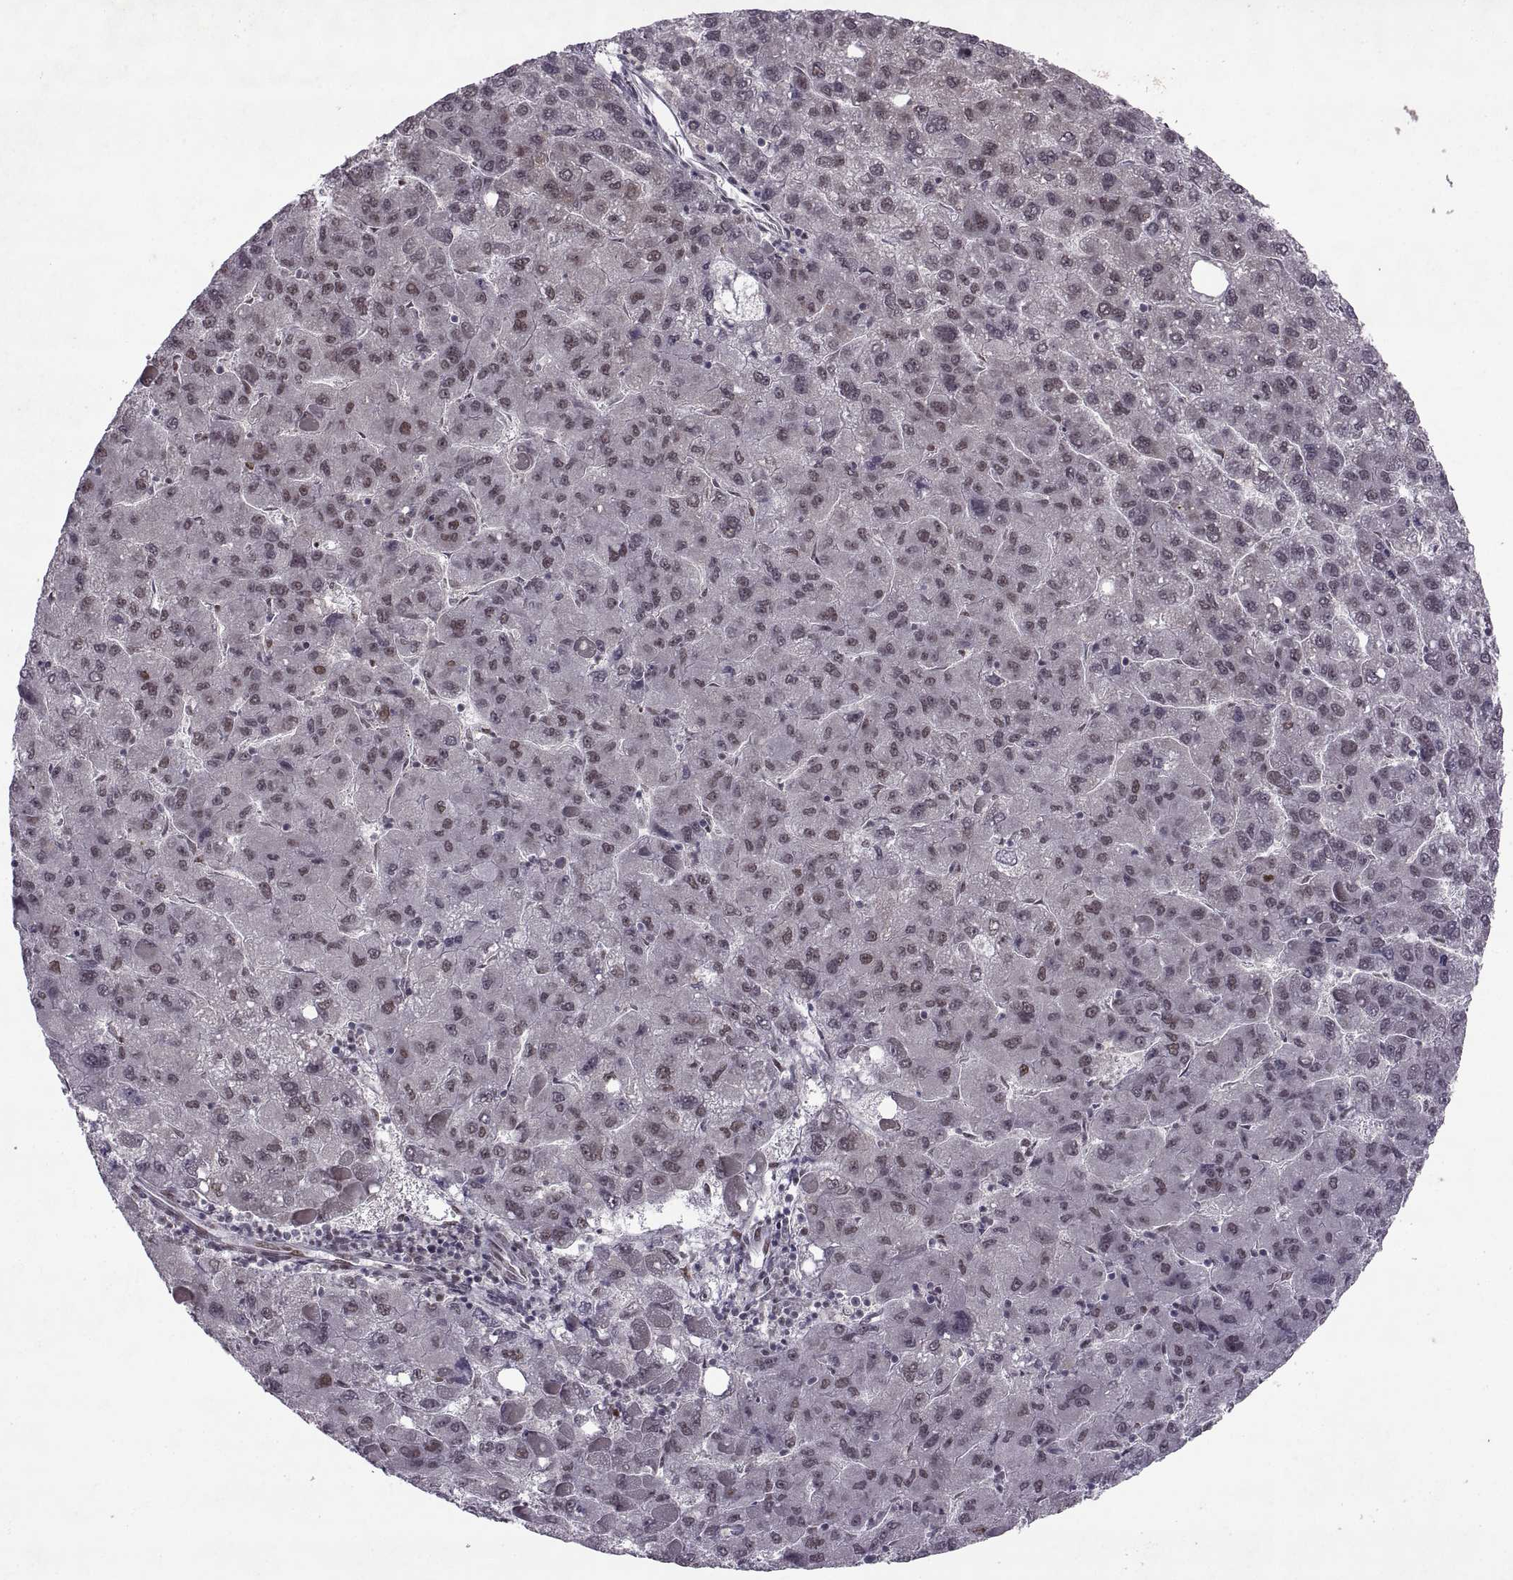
{"staining": {"intensity": "weak", "quantity": "25%-75%", "location": "nuclear"}, "tissue": "liver cancer", "cell_type": "Tumor cells", "image_type": "cancer", "snomed": [{"axis": "morphology", "description": "Carcinoma, Hepatocellular, NOS"}, {"axis": "topography", "description": "Liver"}], "caption": "Immunohistochemistry (DAB) staining of liver cancer (hepatocellular carcinoma) shows weak nuclear protein positivity in about 25%-75% of tumor cells. The staining is performed using DAB brown chromogen to label protein expression. The nuclei are counter-stained blue using hematoxylin.", "gene": "MT1E", "patient": {"sex": "female", "age": 82}}